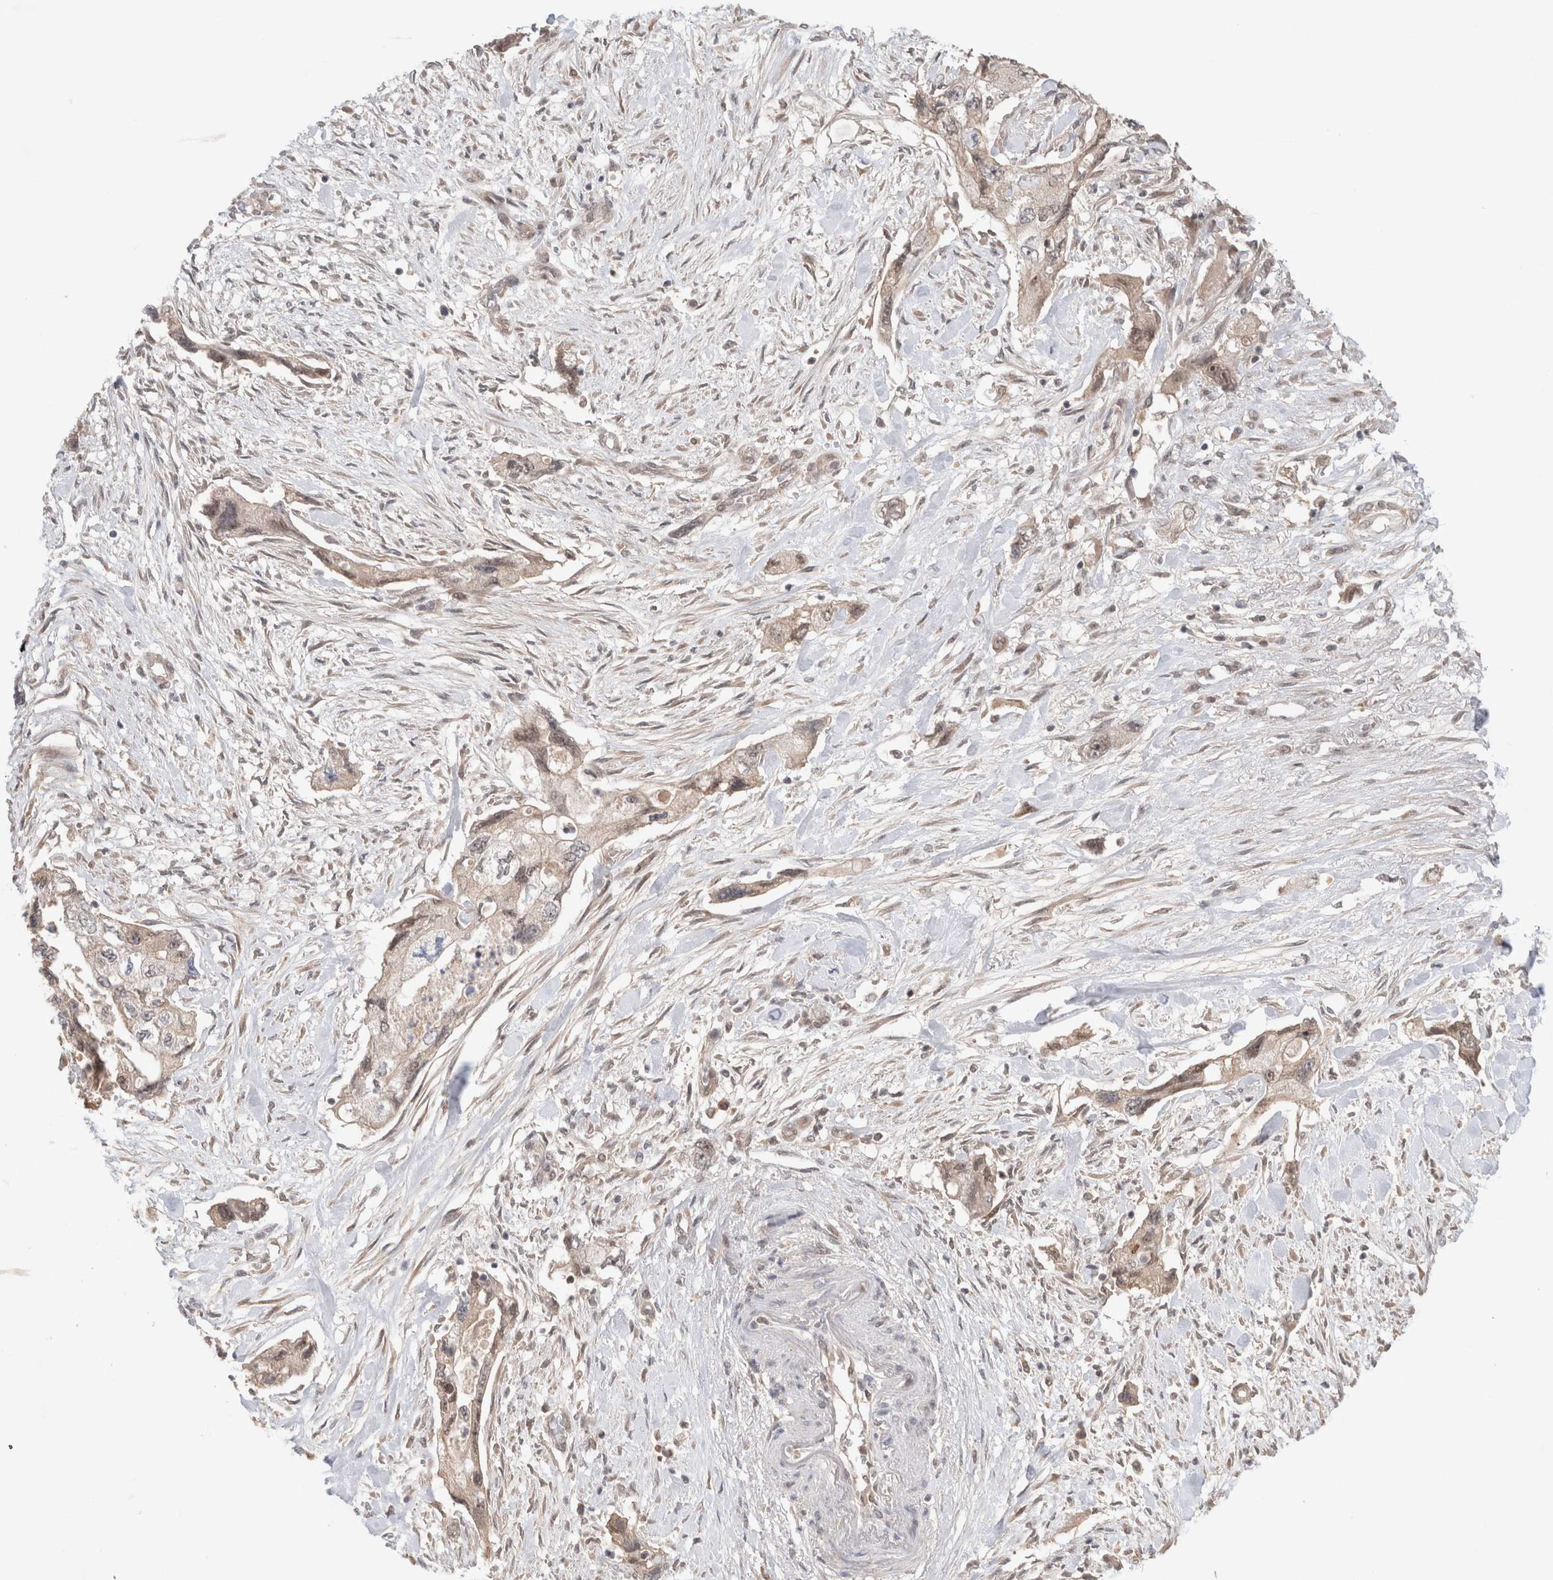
{"staining": {"intensity": "weak", "quantity": "25%-75%", "location": "cytoplasmic/membranous,nuclear"}, "tissue": "pancreatic cancer", "cell_type": "Tumor cells", "image_type": "cancer", "snomed": [{"axis": "morphology", "description": "Adenocarcinoma, NOS"}, {"axis": "topography", "description": "Pancreas"}], "caption": "Human adenocarcinoma (pancreatic) stained for a protein (brown) displays weak cytoplasmic/membranous and nuclear positive staining in approximately 25%-75% of tumor cells.", "gene": "SYDE2", "patient": {"sex": "female", "age": 73}}